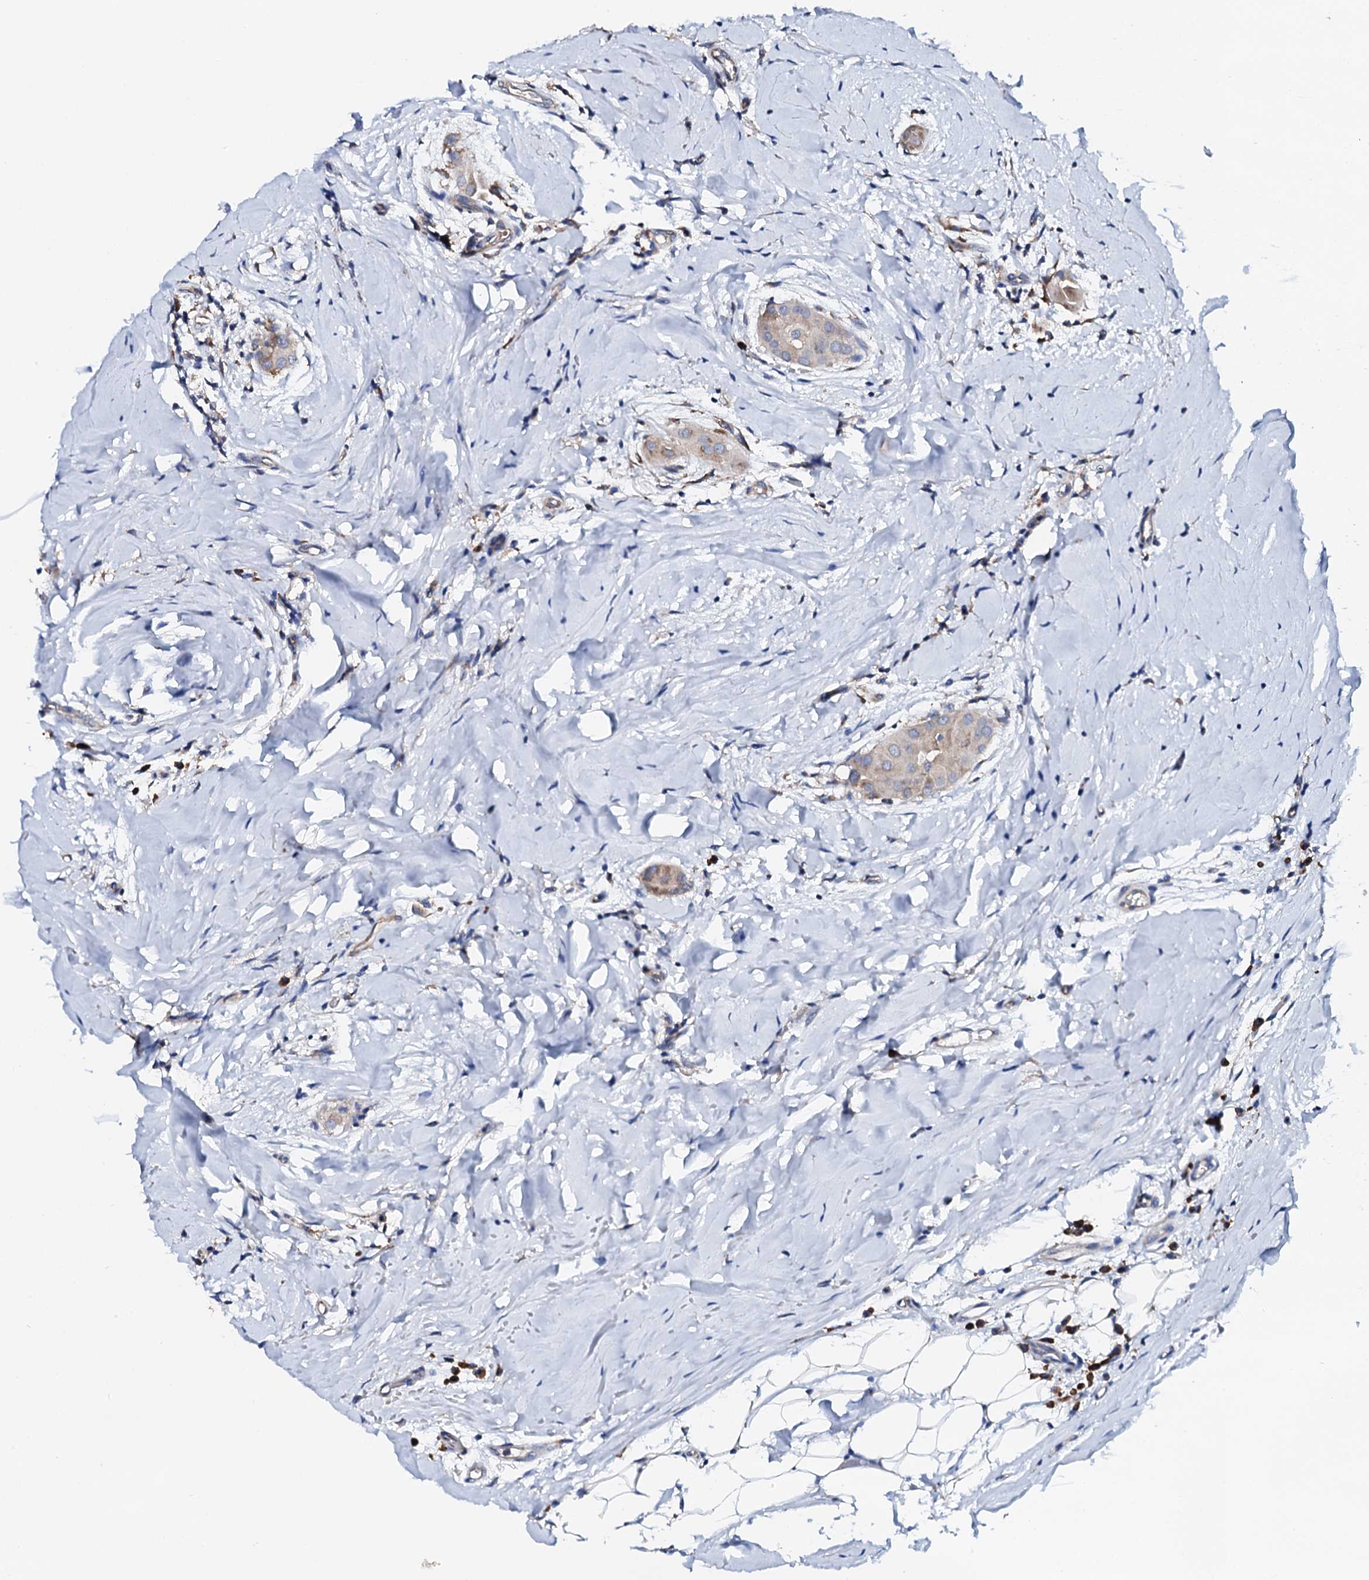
{"staining": {"intensity": "weak", "quantity": "25%-75%", "location": "cytoplasmic/membranous"}, "tissue": "thyroid cancer", "cell_type": "Tumor cells", "image_type": "cancer", "snomed": [{"axis": "morphology", "description": "Papillary adenocarcinoma, NOS"}, {"axis": "topography", "description": "Thyroid gland"}], "caption": "Weak cytoplasmic/membranous positivity for a protein is identified in about 25%-75% of tumor cells of thyroid cancer (papillary adenocarcinoma) using immunohistochemistry.", "gene": "NUP58", "patient": {"sex": "male", "age": 33}}